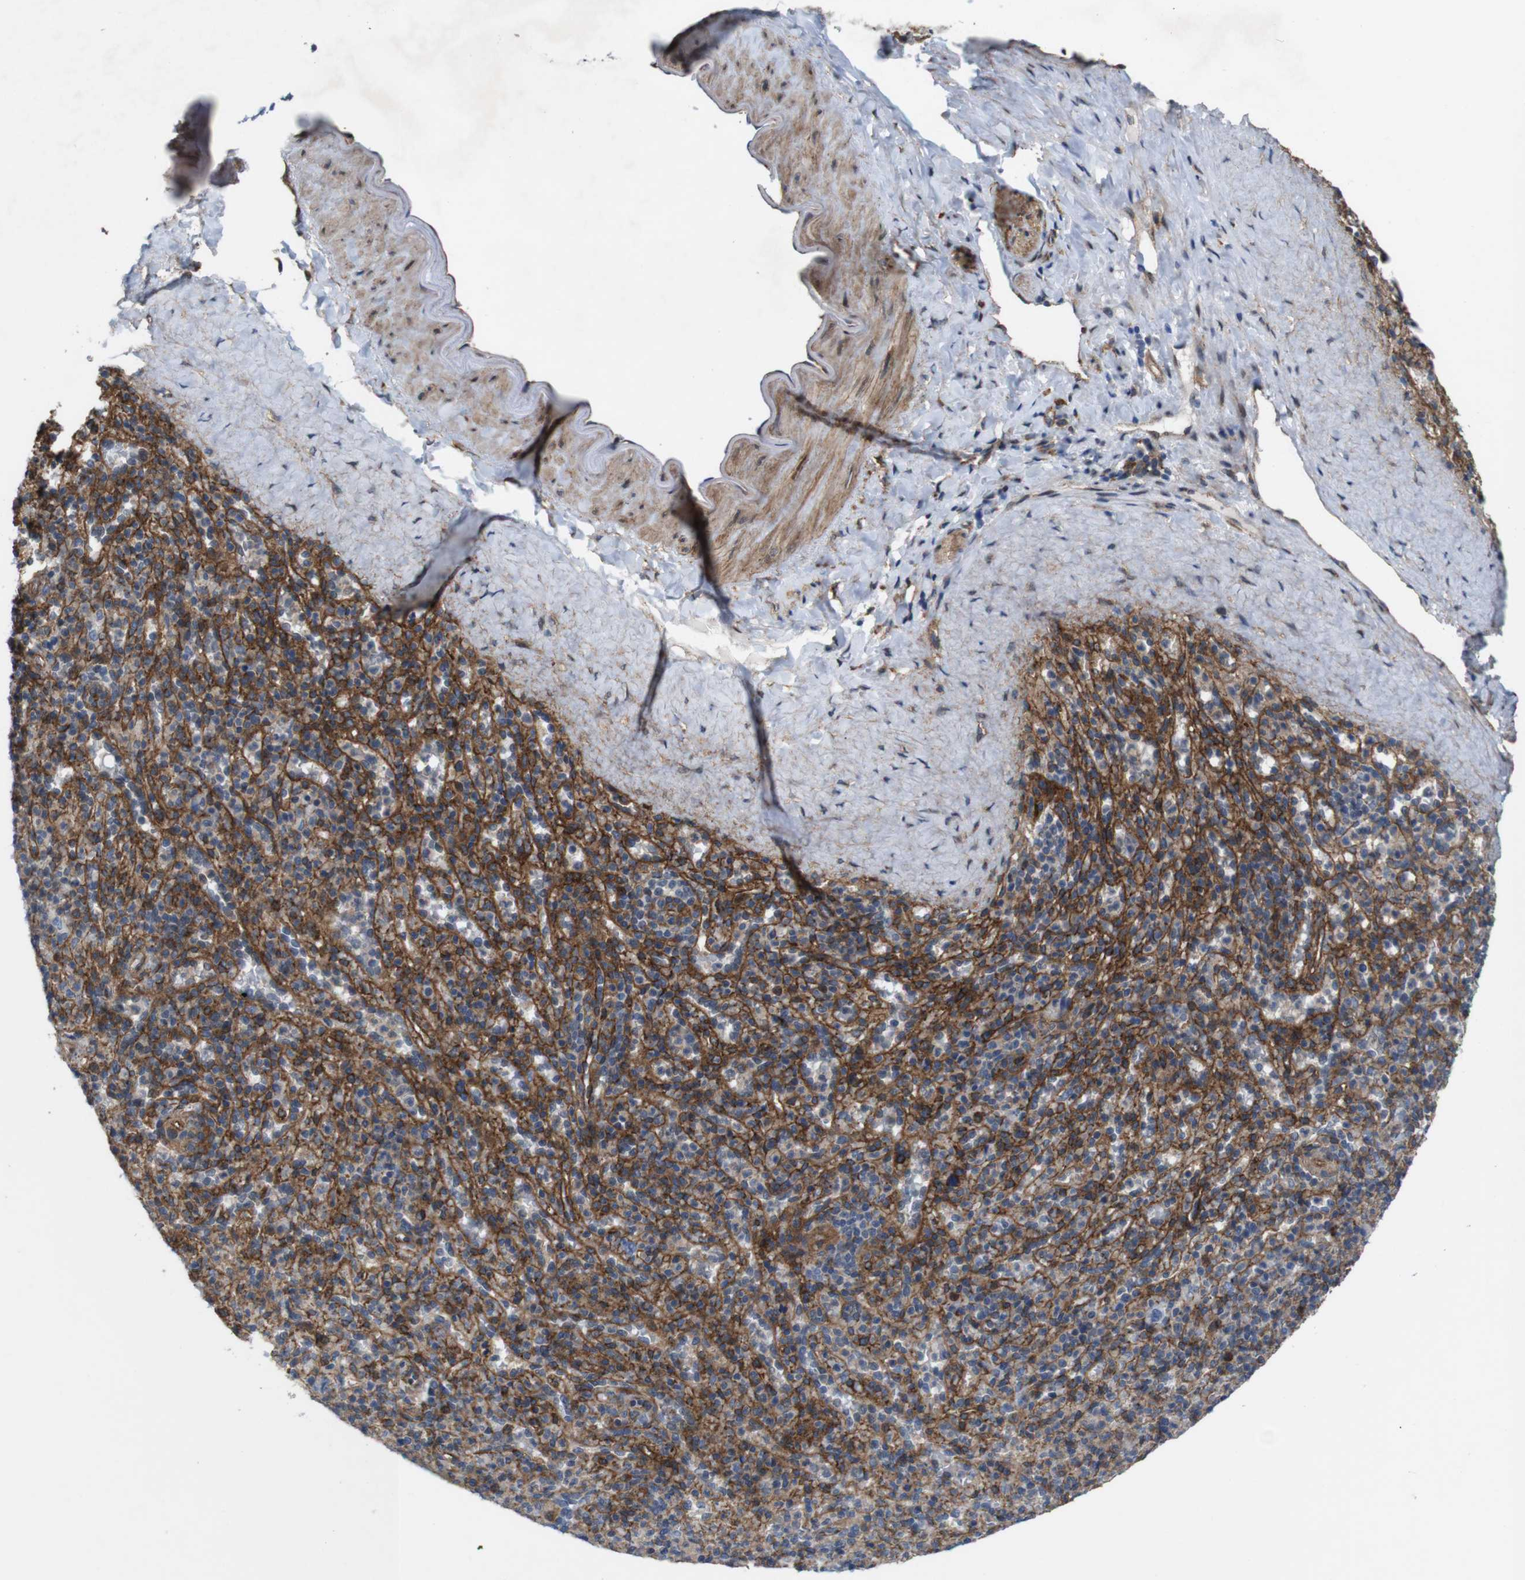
{"staining": {"intensity": "moderate", "quantity": "25%-75%", "location": "cytoplasmic/membranous"}, "tissue": "spleen", "cell_type": "Cells in red pulp", "image_type": "normal", "snomed": [{"axis": "morphology", "description": "Normal tissue, NOS"}, {"axis": "topography", "description": "Spleen"}], "caption": "Immunohistochemical staining of unremarkable spleen reveals moderate cytoplasmic/membranous protein positivity in about 25%-75% of cells in red pulp.", "gene": "PTGER4", "patient": {"sex": "male", "age": 36}}